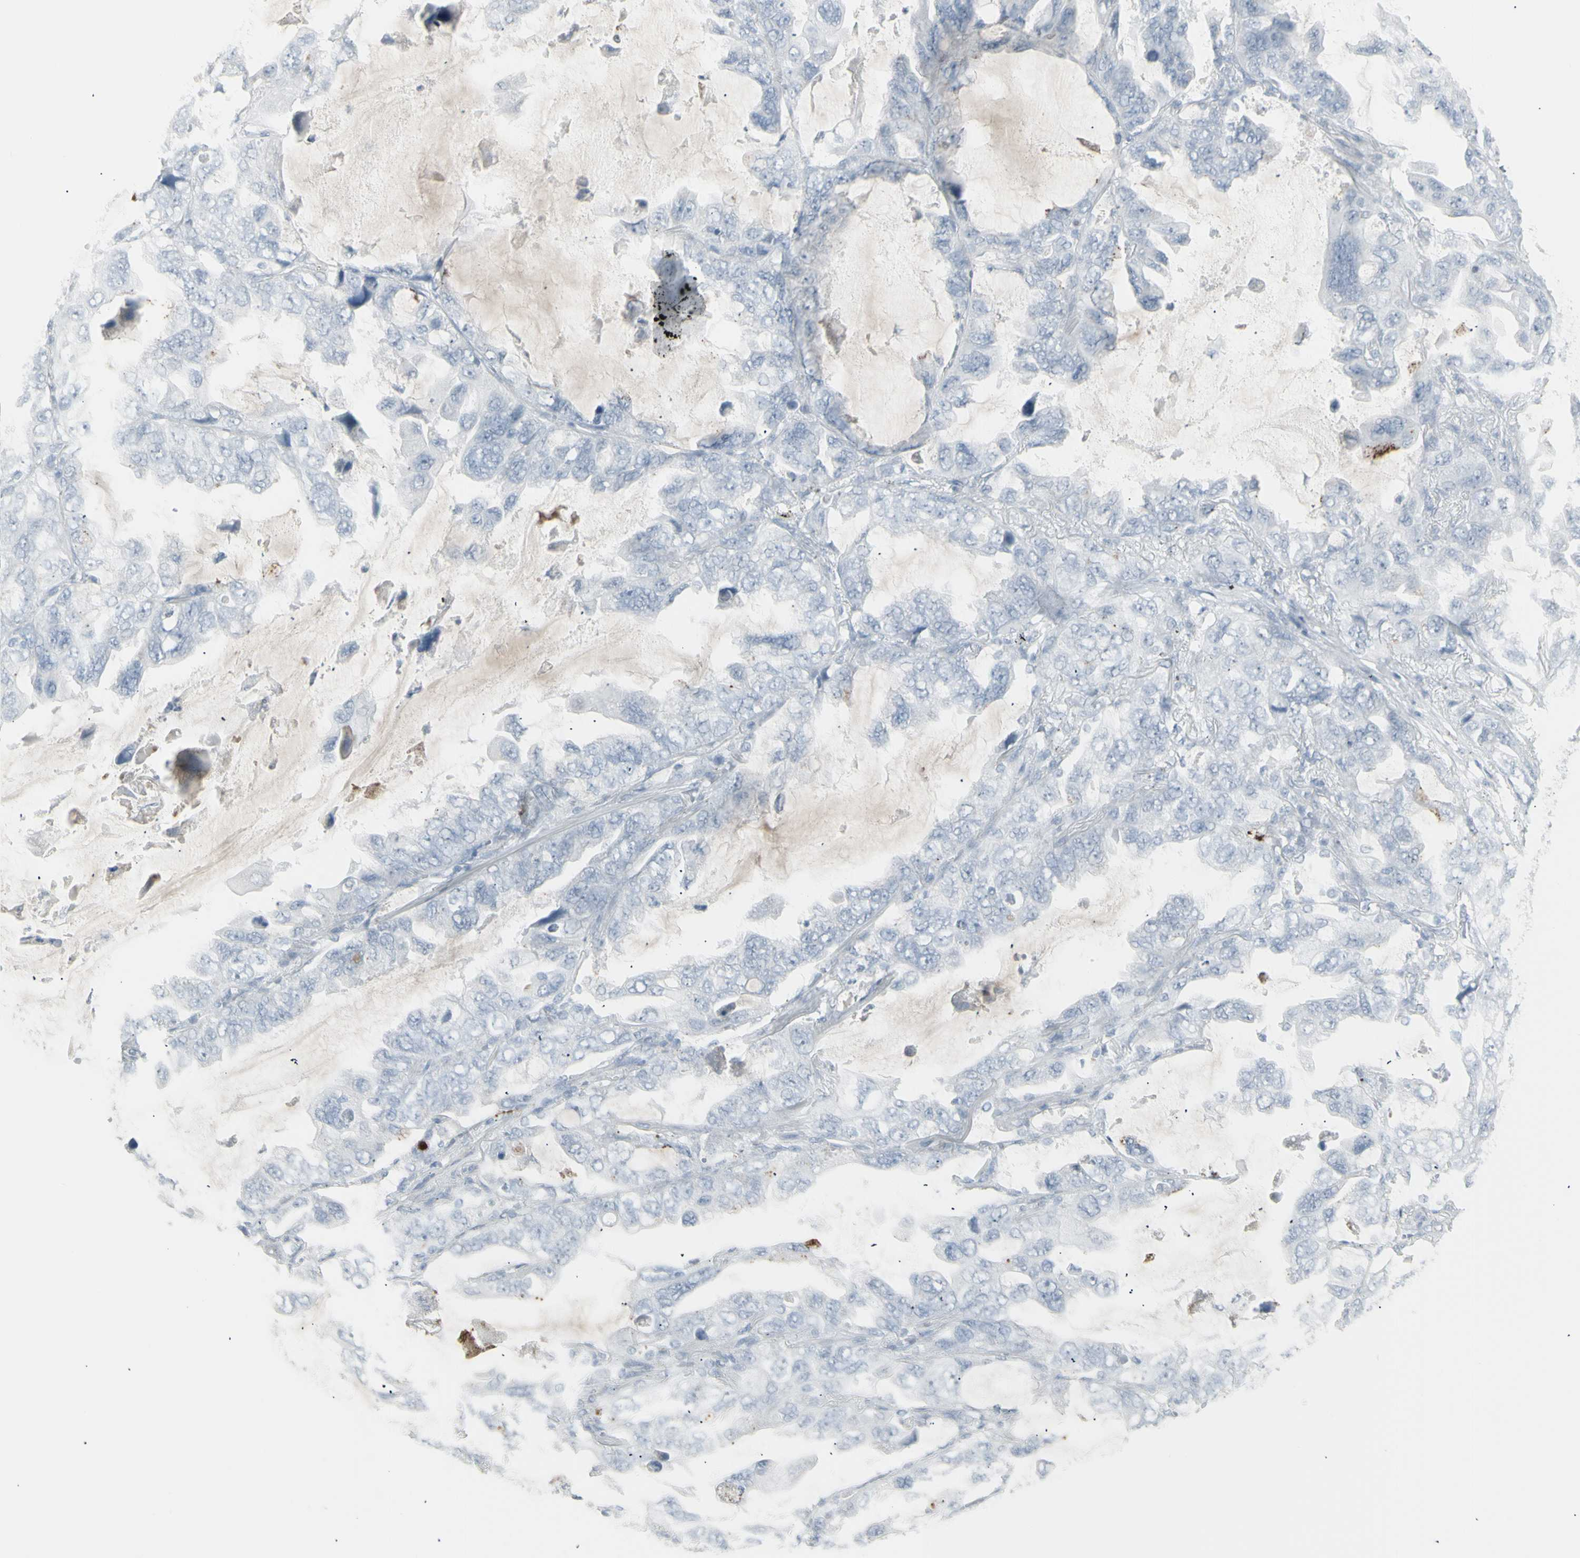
{"staining": {"intensity": "negative", "quantity": "none", "location": "none"}, "tissue": "lung cancer", "cell_type": "Tumor cells", "image_type": "cancer", "snomed": [{"axis": "morphology", "description": "Squamous cell carcinoma, NOS"}, {"axis": "topography", "description": "Lung"}], "caption": "Tumor cells are negative for brown protein staining in lung cancer.", "gene": "YBX2", "patient": {"sex": "female", "age": 73}}